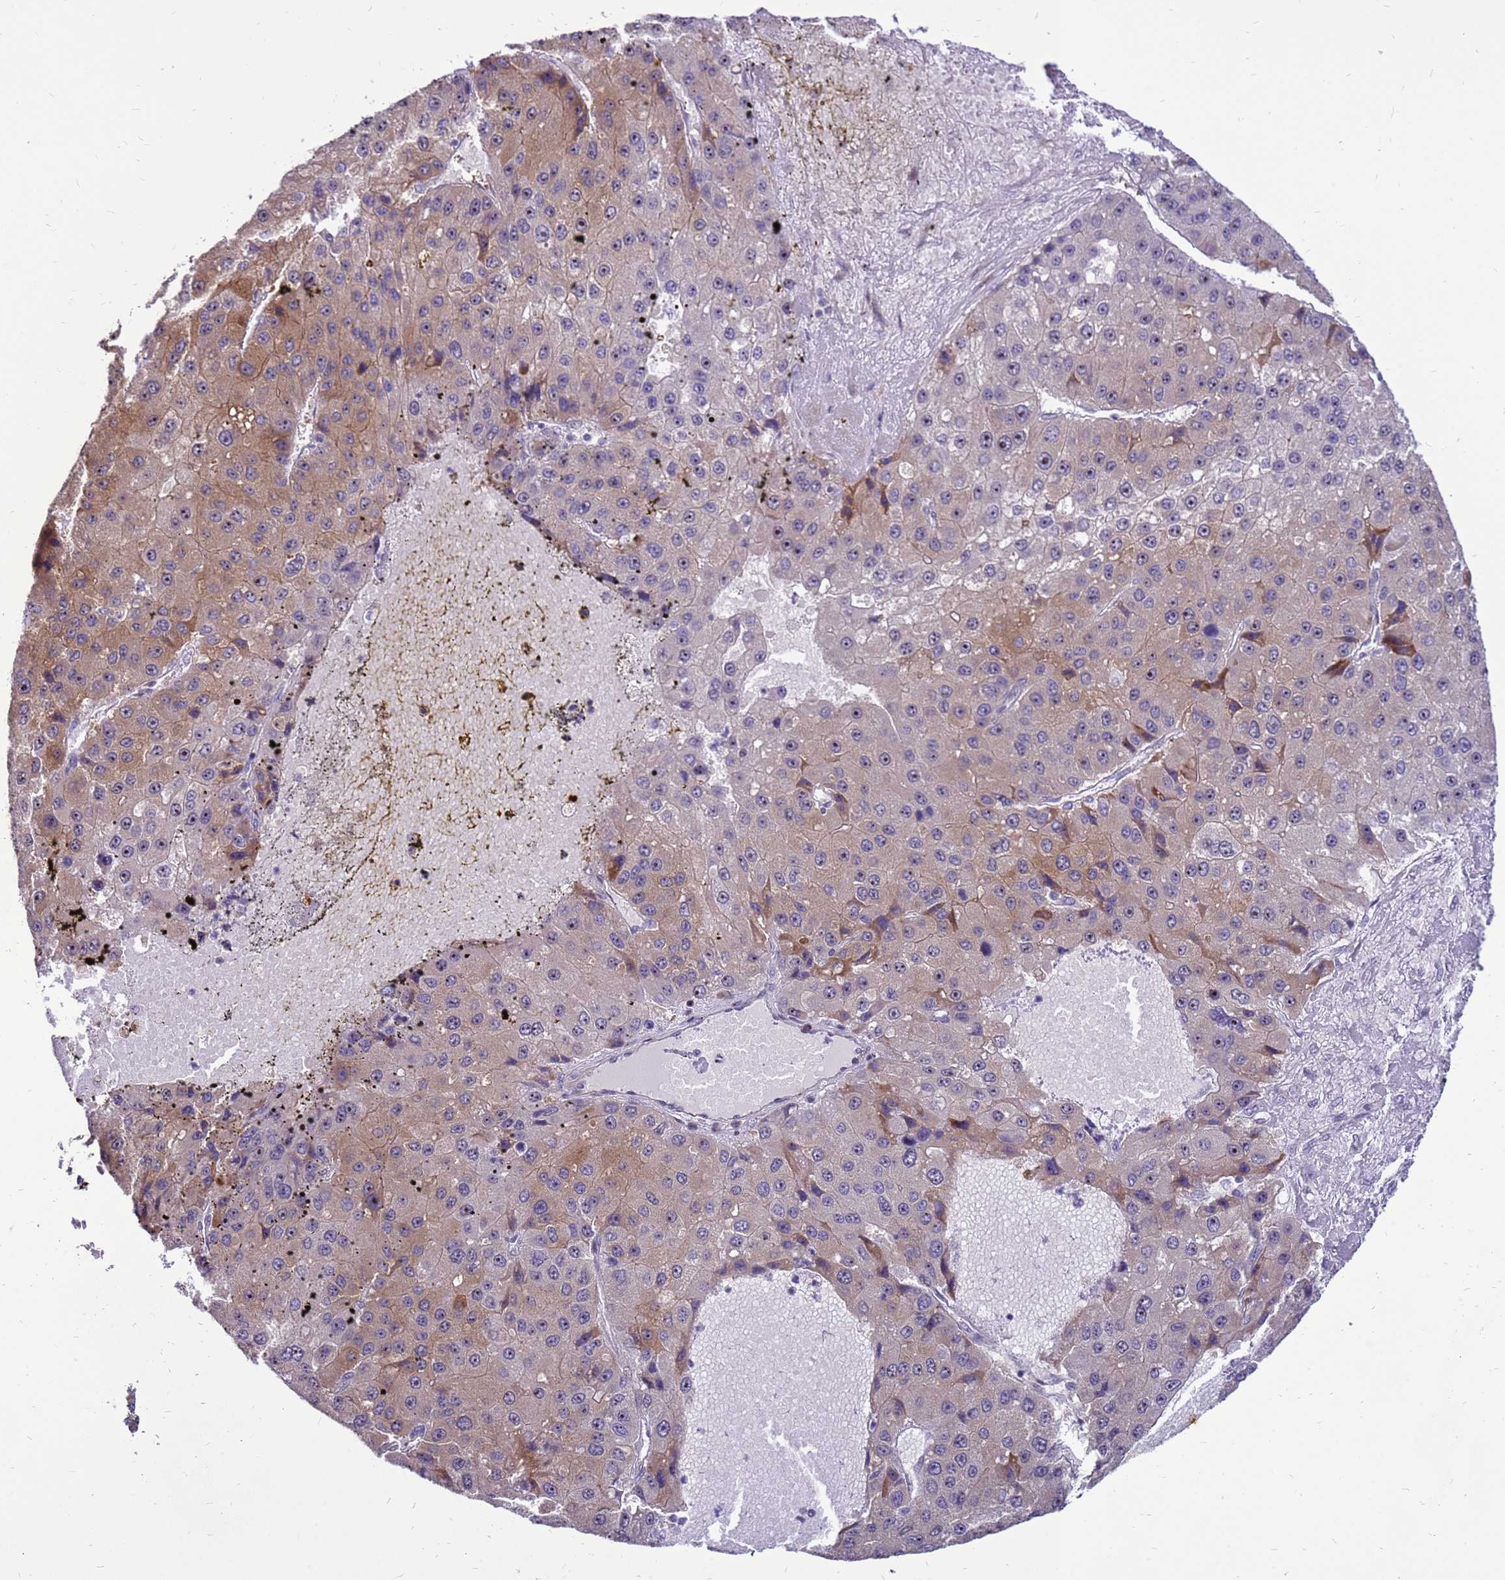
{"staining": {"intensity": "moderate", "quantity": "25%-75%", "location": "cytoplasmic/membranous"}, "tissue": "liver cancer", "cell_type": "Tumor cells", "image_type": "cancer", "snomed": [{"axis": "morphology", "description": "Carcinoma, Hepatocellular, NOS"}, {"axis": "topography", "description": "Liver"}], "caption": "The micrograph shows staining of liver cancer (hepatocellular carcinoma), revealing moderate cytoplasmic/membranous protein expression (brown color) within tumor cells. Immunohistochemistry stains the protein in brown and the nuclei are stained blue.", "gene": "RSPO1", "patient": {"sex": "female", "age": 73}}